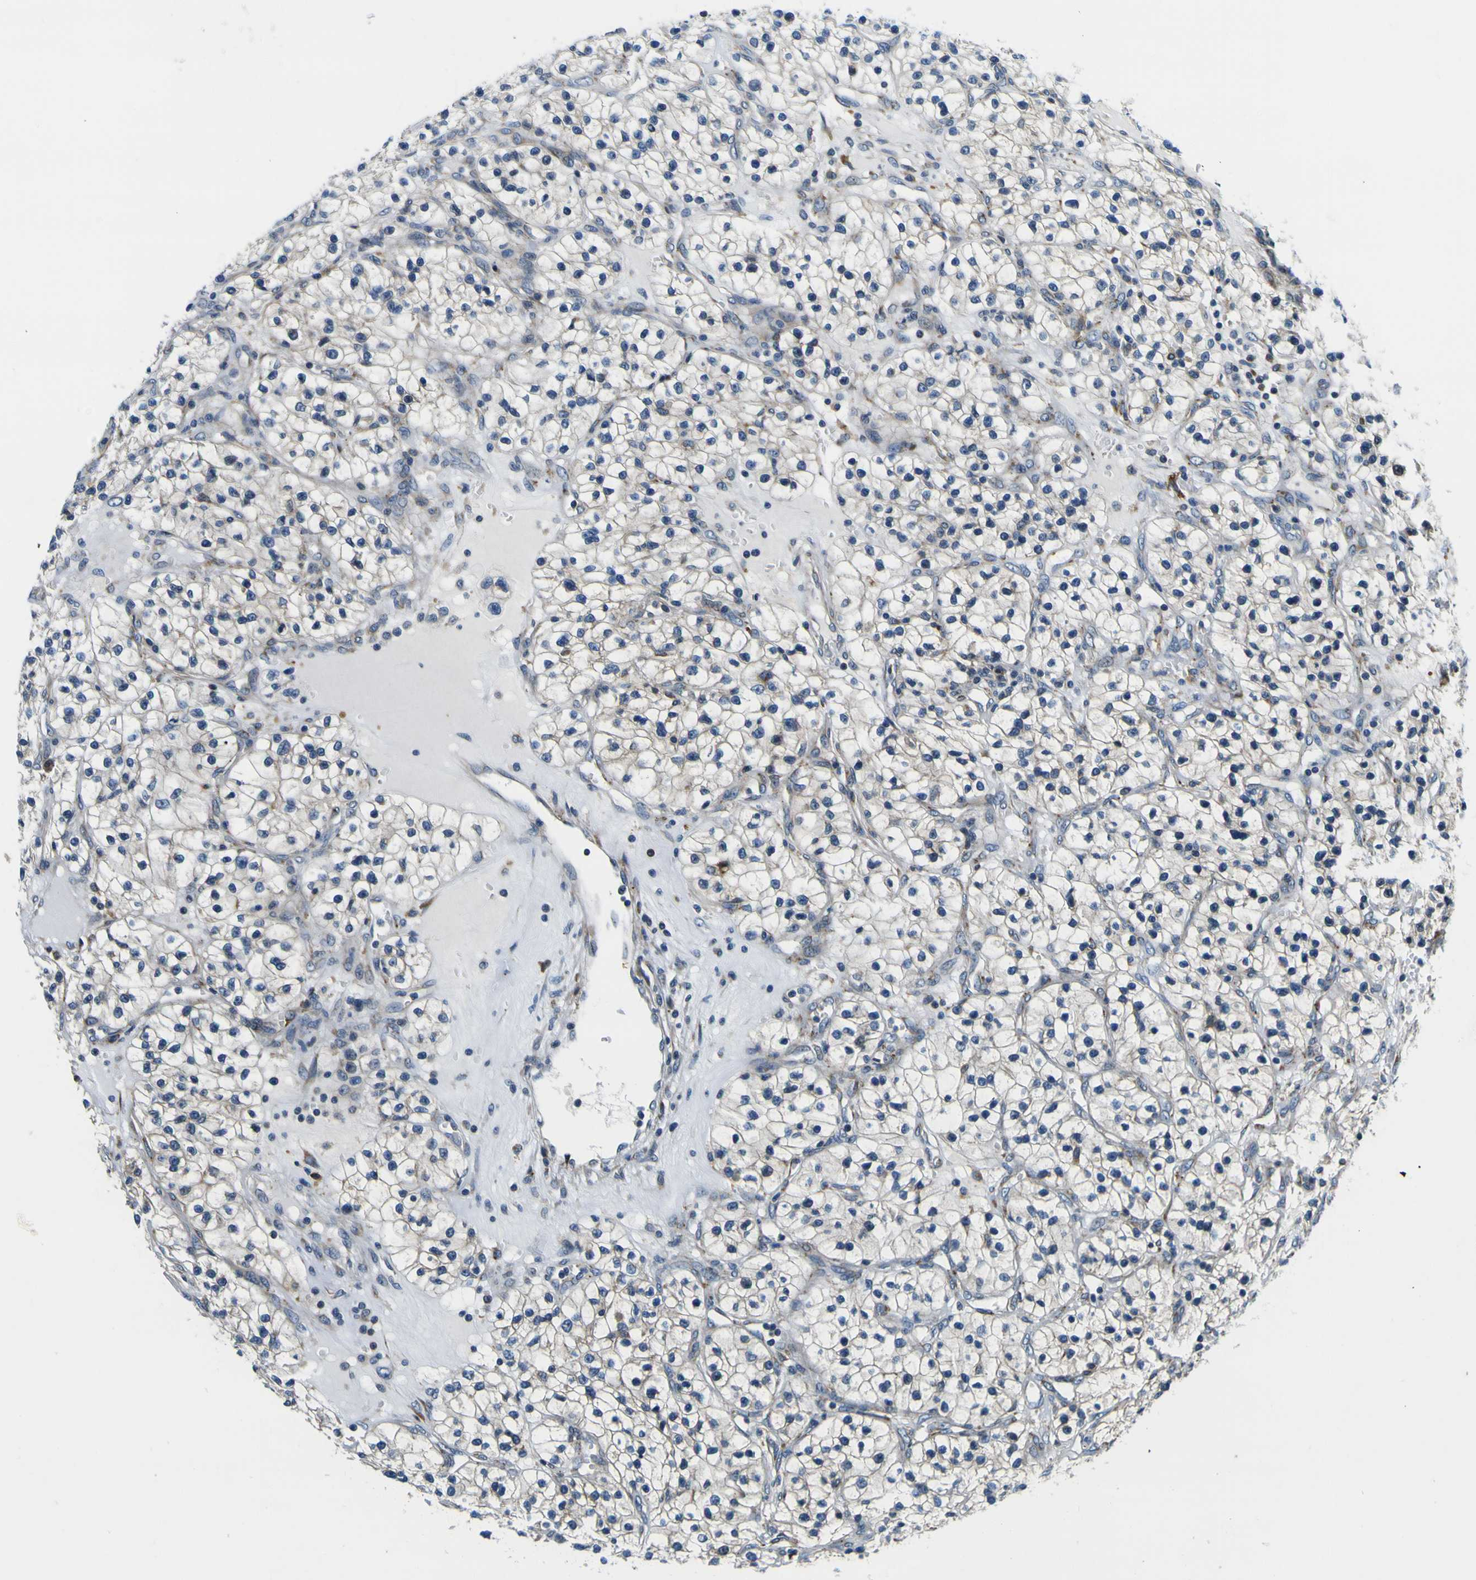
{"staining": {"intensity": "negative", "quantity": "none", "location": "none"}, "tissue": "renal cancer", "cell_type": "Tumor cells", "image_type": "cancer", "snomed": [{"axis": "morphology", "description": "Adenocarcinoma, NOS"}, {"axis": "topography", "description": "Kidney"}], "caption": "This is an immunohistochemistry (IHC) photomicrograph of adenocarcinoma (renal). There is no staining in tumor cells.", "gene": "NLRP3", "patient": {"sex": "female", "age": 57}}